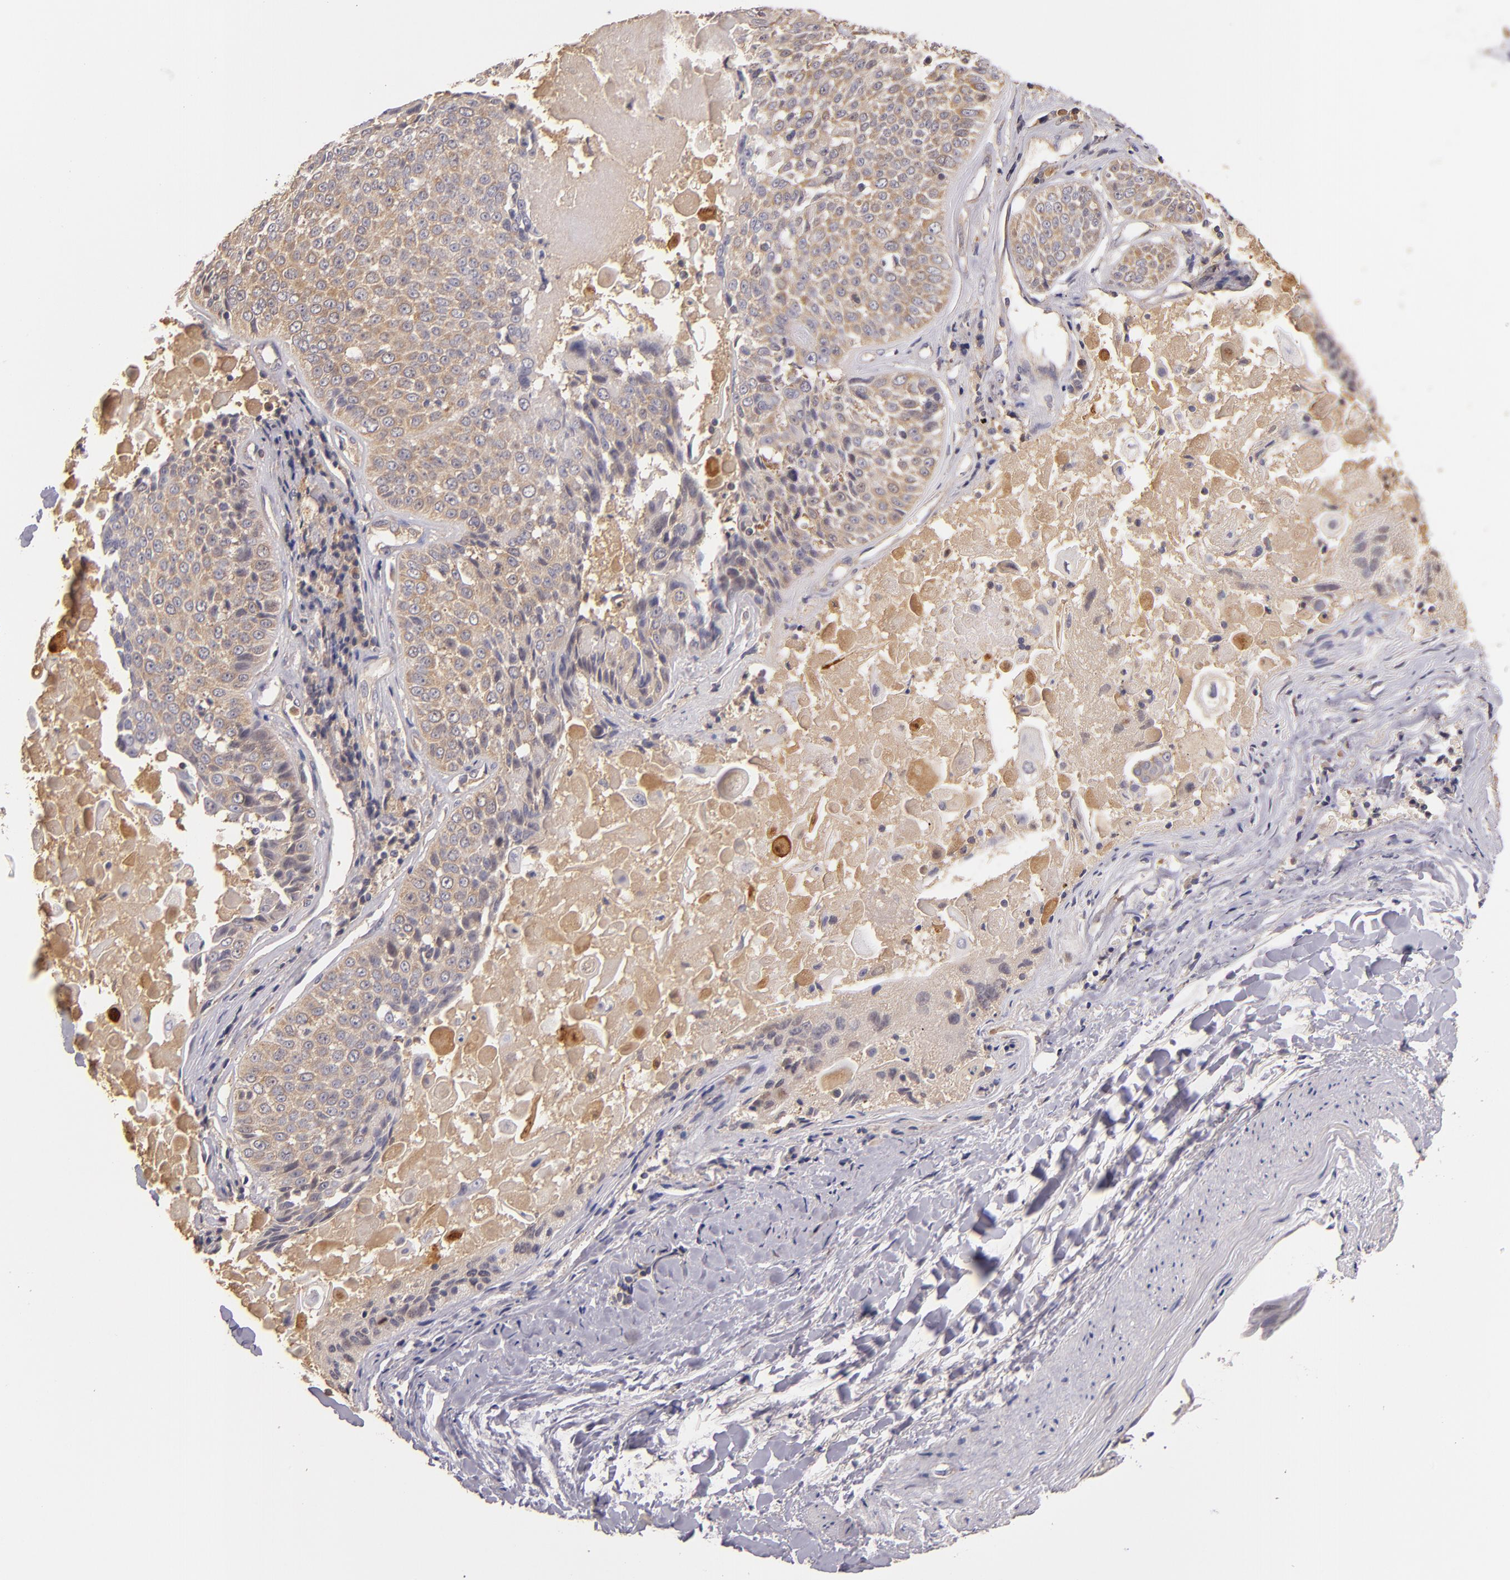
{"staining": {"intensity": "moderate", "quantity": ">75%", "location": "cytoplasmic/membranous"}, "tissue": "lung cancer", "cell_type": "Tumor cells", "image_type": "cancer", "snomed": [{"axis": "morphology", "description": "Adenocarcinoma, NOS"}, {"axis": "topography", "description": "Lung"}], "caption": "Lung cancer (adenocarcinoma) stained with a protein marker demonstrates moderate staining in tumor cells.", "gene": "UPF3B", "patient": {"sex": "male", "age": 60}}